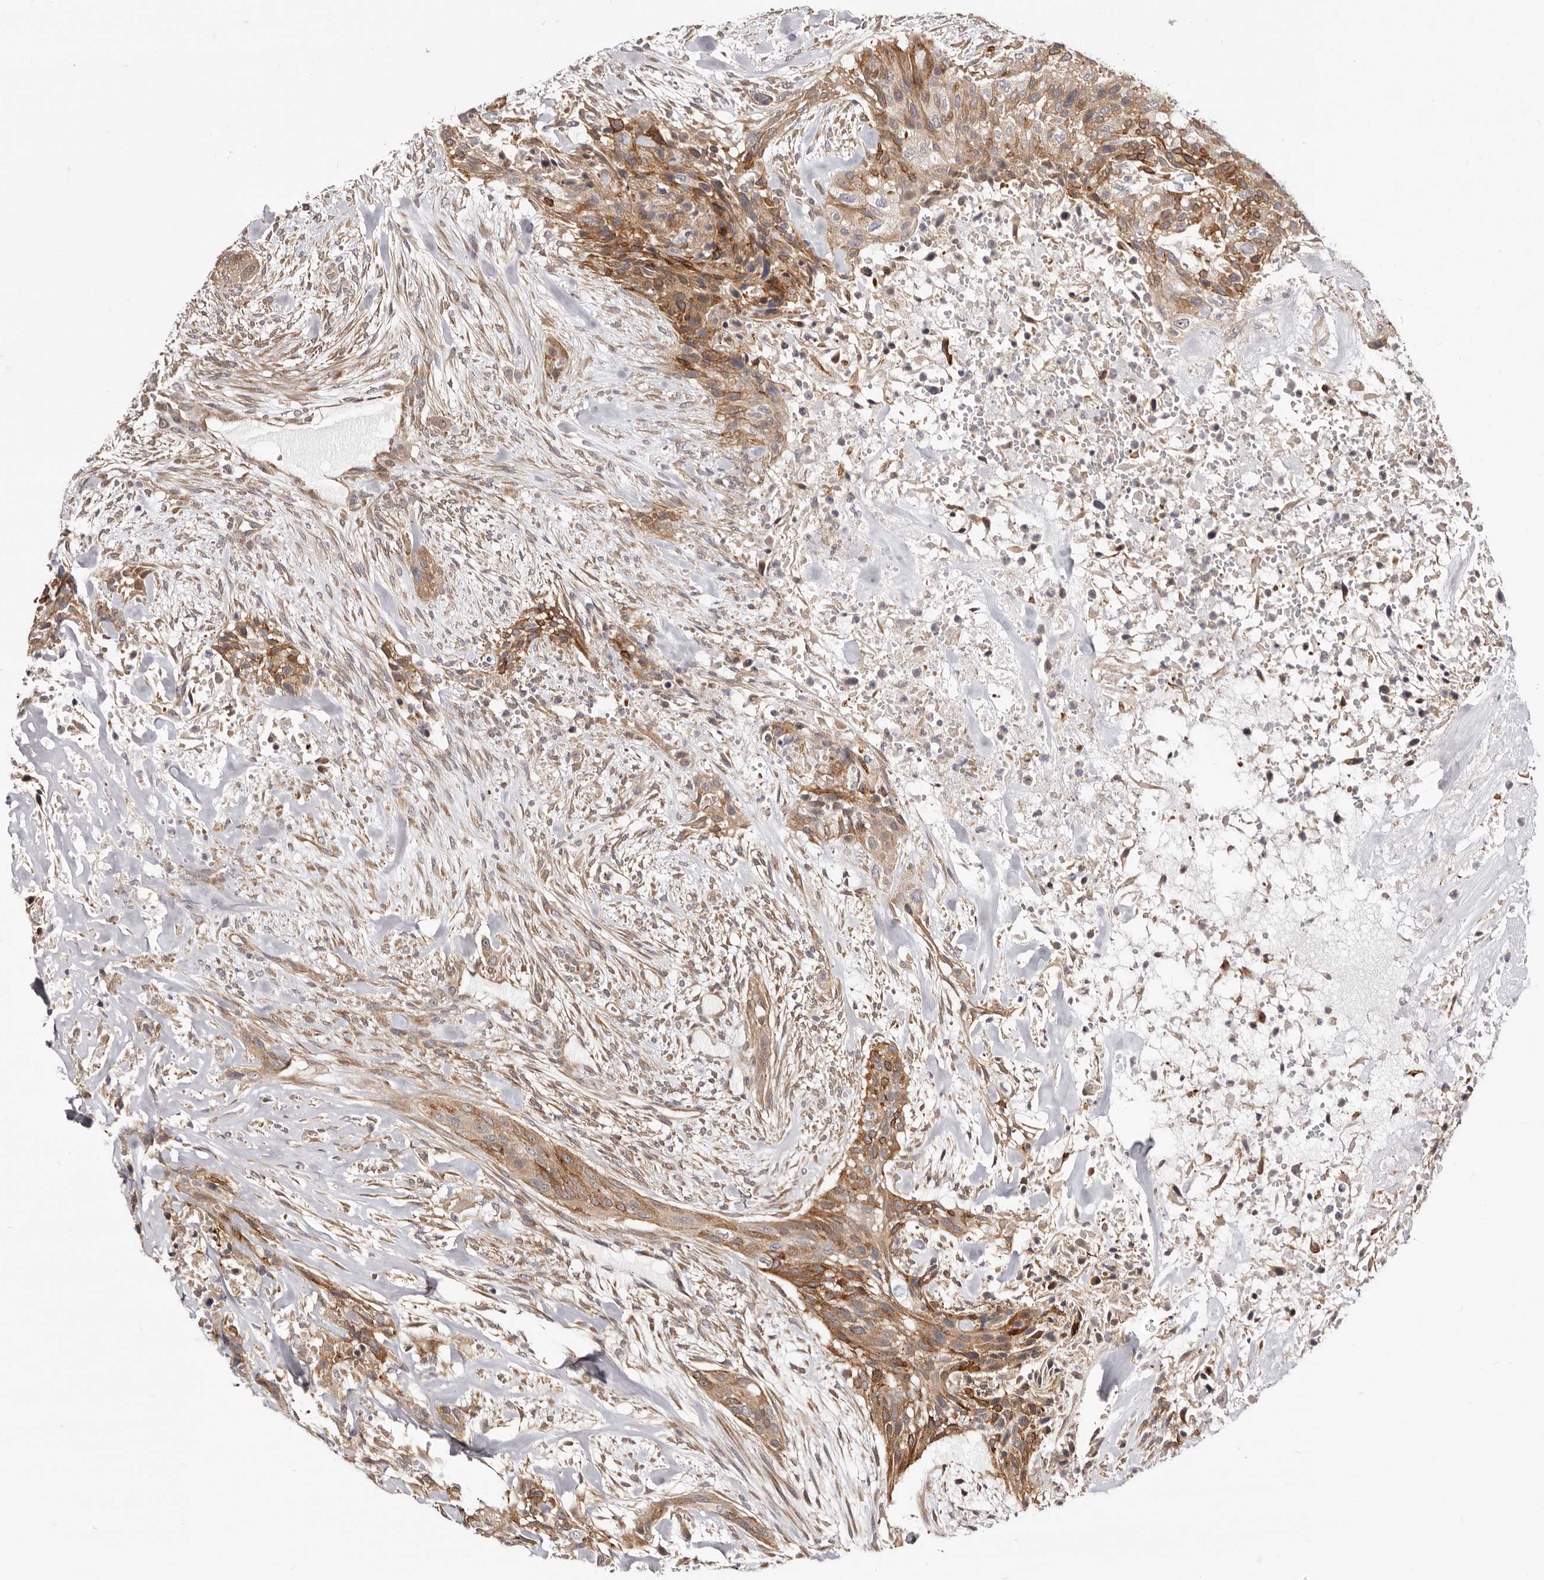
{"staining": {"intensity": "moderate", "quantity": ">75%", "location": "cytoplasmic/membranous"}, "tissue": "urothelial cancer", "cell_type": "Tumor cells", "image_type": "cancer", "snomed": [{"axis": "morphology", "description": "Urothelial carcinoma, High grade"}, {"axis": "topography", "description": "Urinary bladder"}], "caption": "Urothelial cancer stained with a brown dye shows moderate cytoplasmic/membranous positive positivity in approximately >75% of tumor cells.", "gene": "GPATCH4", "patient": {"sex": "male", "age": 35}}